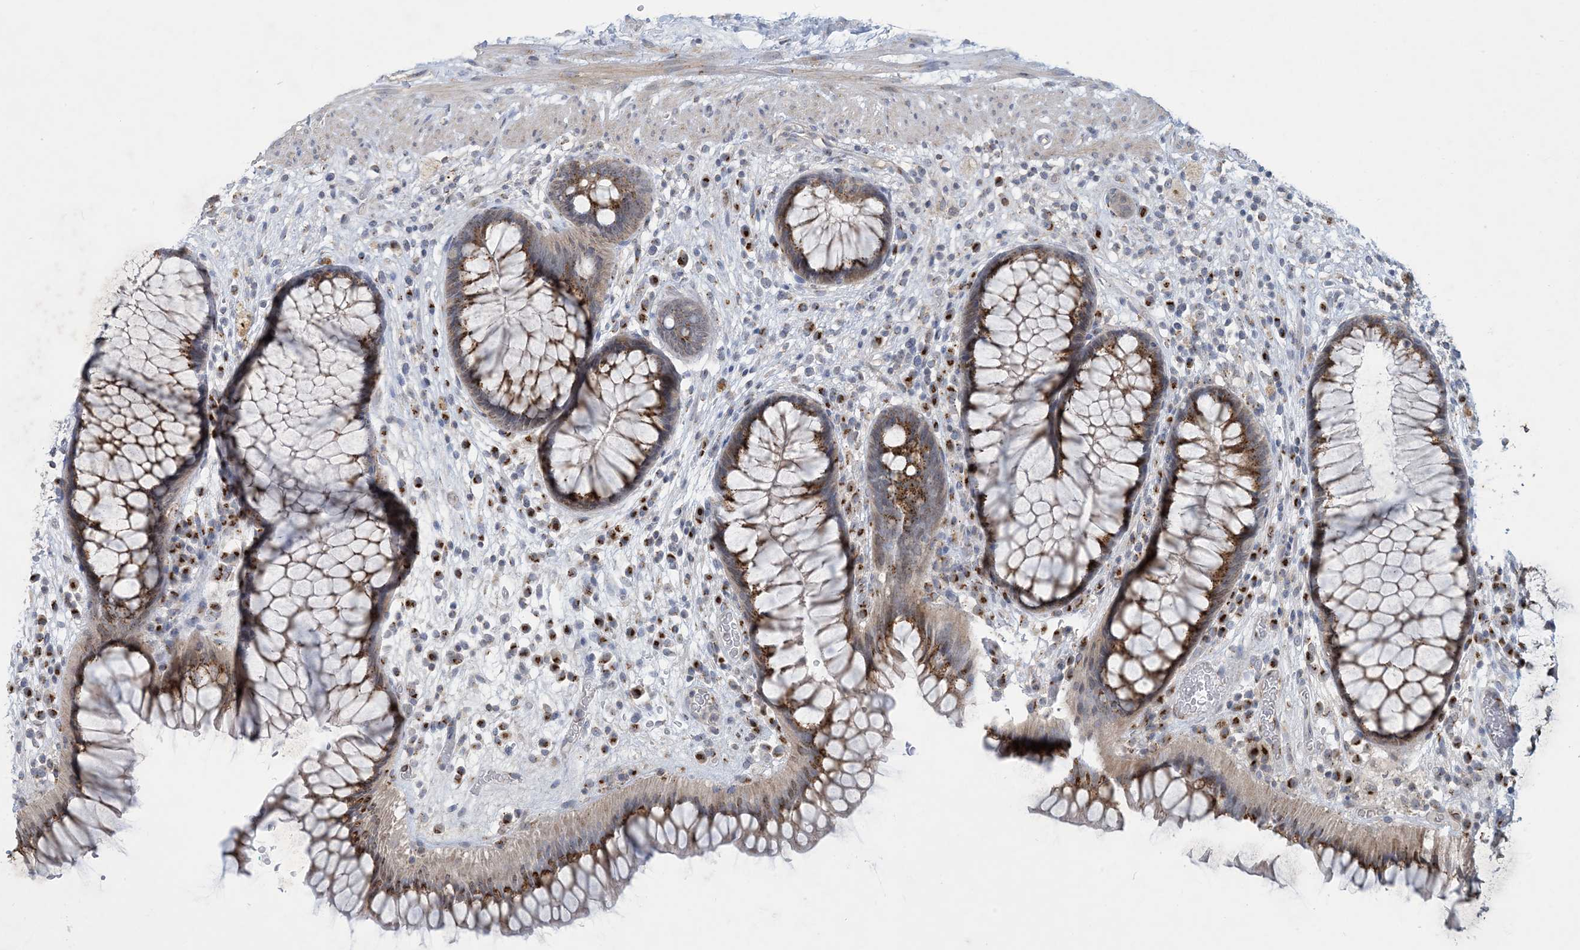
{"staining": {"intensity": "moderate", "quantity": ">75%", "location": "cytoplasmic/membranous"}, "tissue": "rectum", "cell_type": "Glandular cells", "image_type": "normal", "snomed": [{"axis": "morphology", "description": "Normal tissue, NOS"}, {"axis": "topography", "description": "Rectum"}], "caption": "High-power microscopy captured an immunohistochemistry image of unremarkable rectum, revealing moderate cytoplasmic/membranous staining in about >75% of glandular cells. The staining is performed using DAB (3,3'-diaminobenzidine) brown chromogen to label protein expression. The nuclei are counter-stained blue using hematoxylin.", "gene": "CCDC14", "patient": {"sex": "male", "age": 51}}